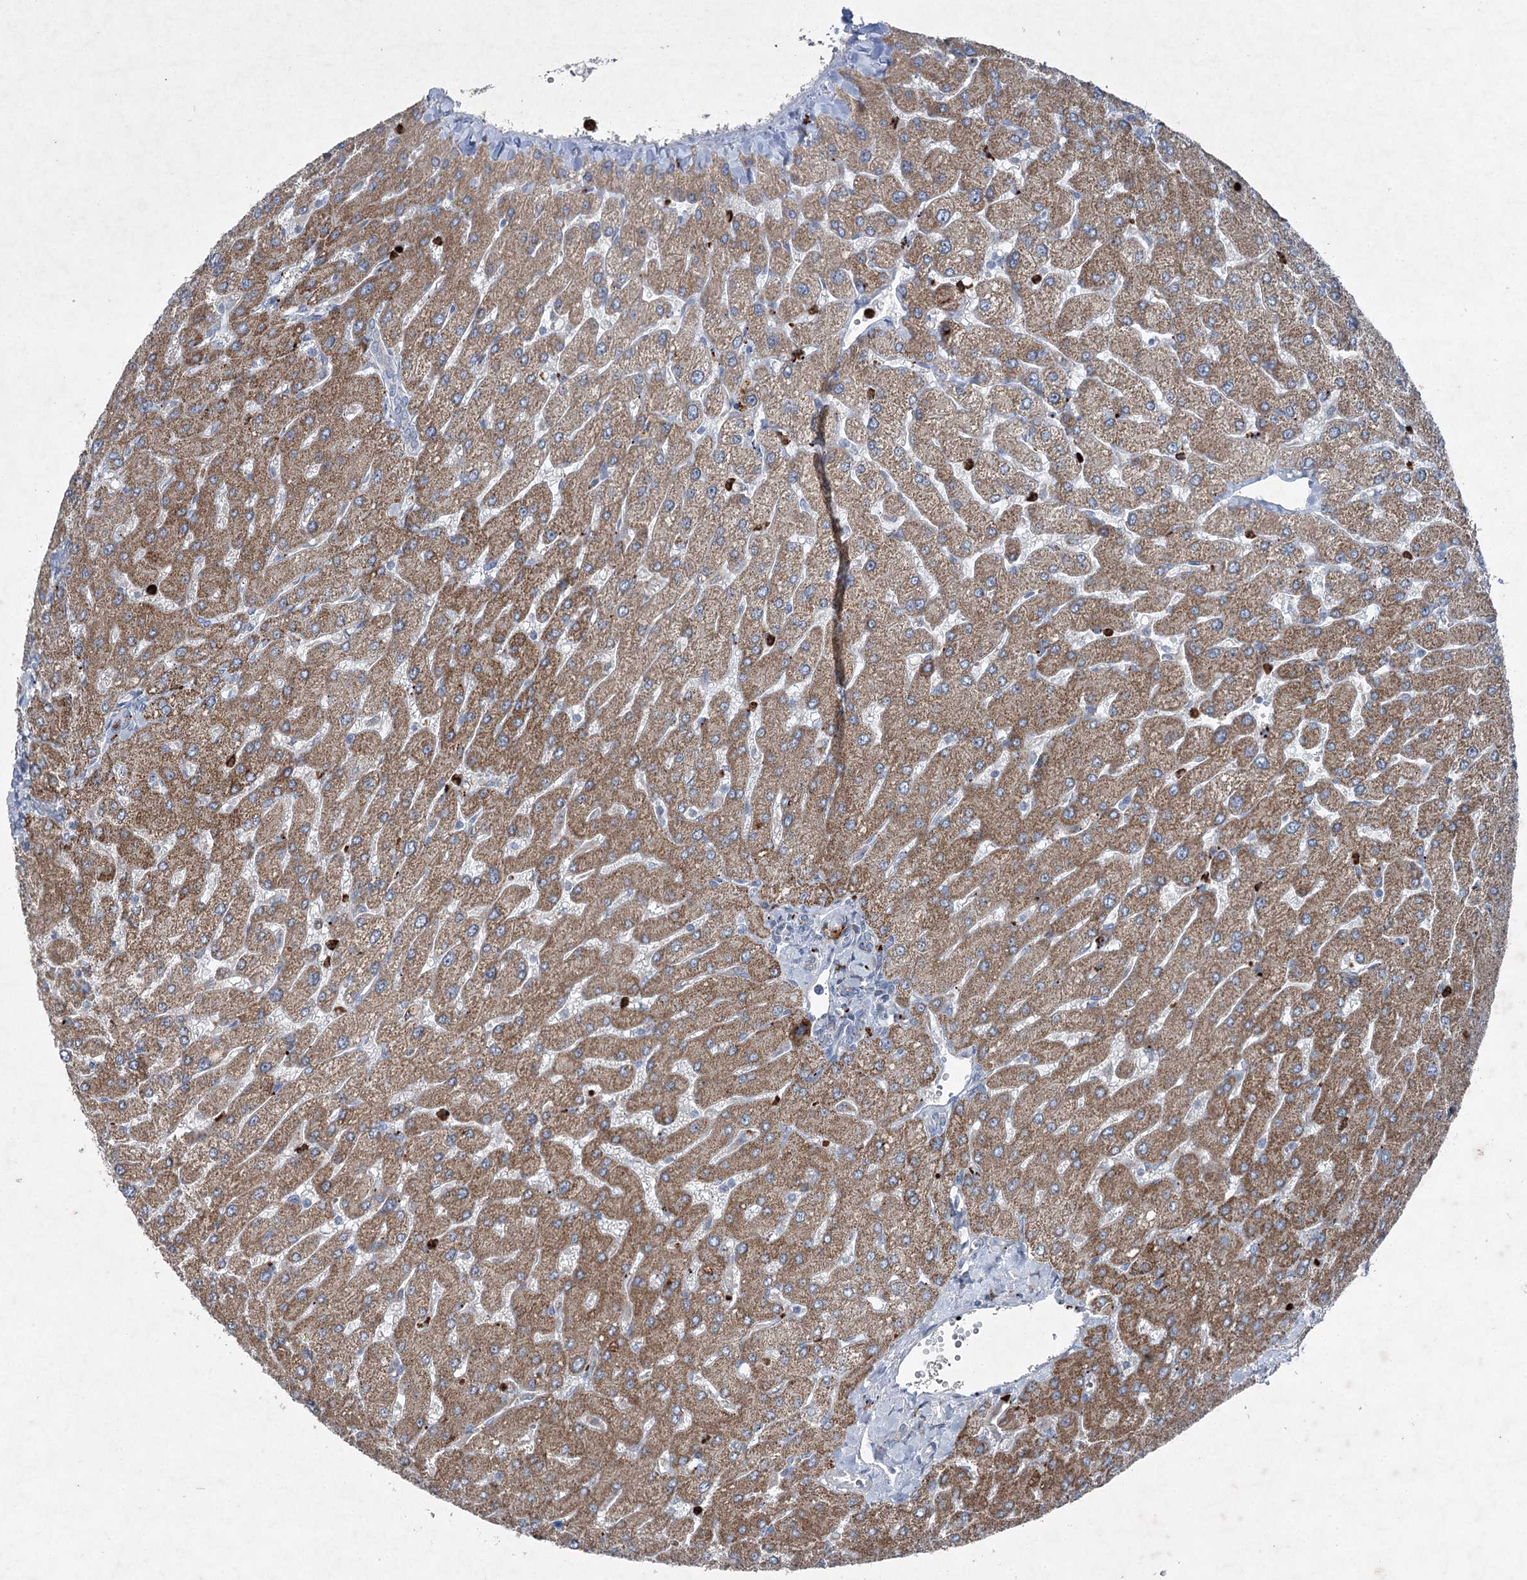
{"staining": {"intensity": "negative", "quantity": "none", "location": "none"}, "tissue": "liver", "cell_type": "Cholangiocytes", "image_type": "normal", "snomed": [{"axis": "morphology", "description": "Normal tissue, NOS"}, {"axis": "topography", "description": "Liver"}], "caption": "DAB (3,3'-diaminobenzidine) immunohistochemical staining of normal liver shows no significant expression in cholangiocytes.", "gene": "ENSG00000285330", "patient": {"sex": "male", "age": 55}}